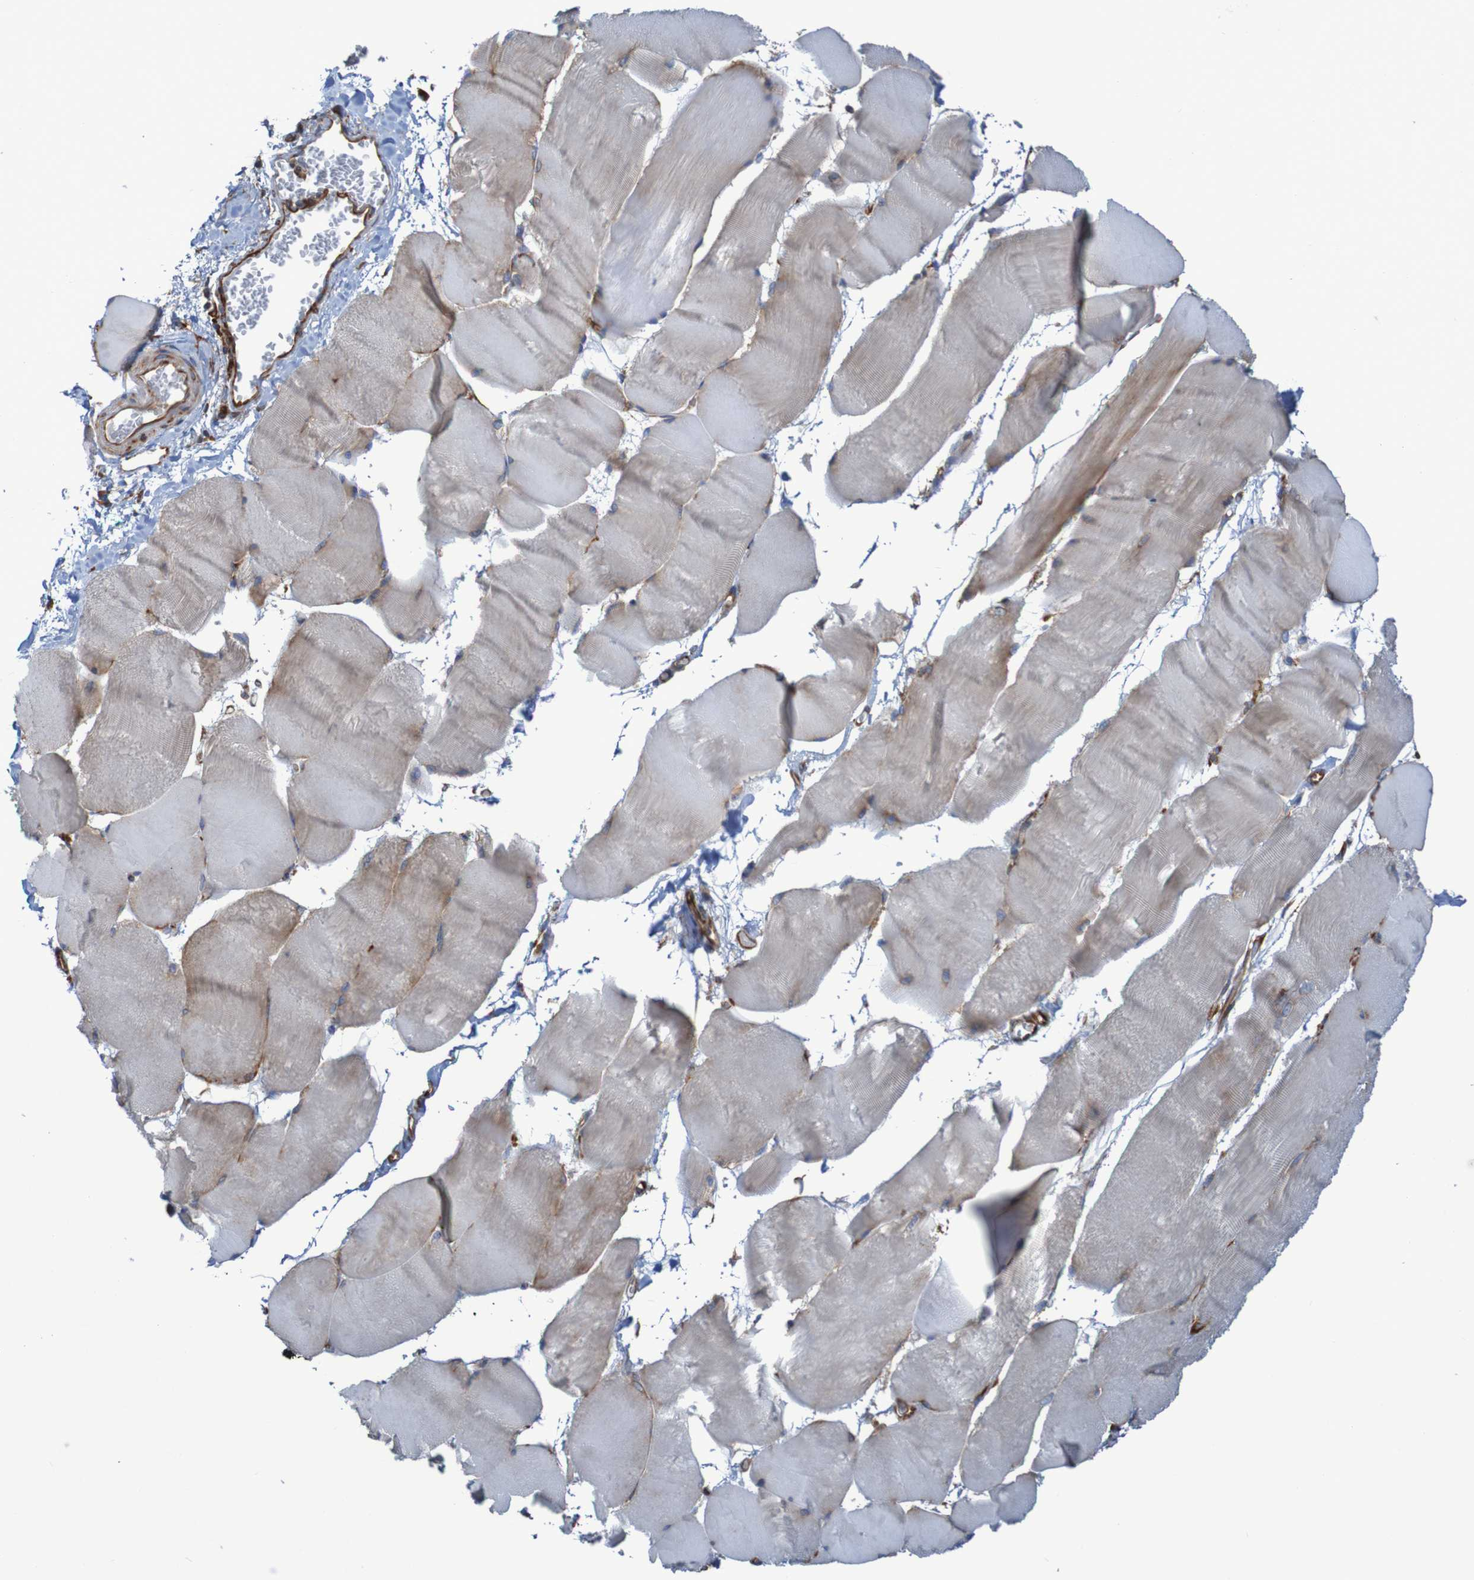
{"staining": {"intensity": "moderate", "quantity": ">75%", "location": "cytoplasmic/membranous"}, "tissue": "skeletal muscle", "cell_type": "Myocytes", "image_type": "normal", "snomed": [{"axis": "morphology", "description": "Normal tissue, NOS"}, {"axis": "morphology", "description": "Squamous cell carcinoma, NOS"}, {"axis": "topography", "description": "Skeletal muscle"}], "caption": "Protein expression analysis of unremarkable human skeletal muscle reveals moderate cytoplasmic/membranous staining in approximately >75% of myocytes. (brown staining indicates protein expression, while blue staining denotes nuclei).", "gene": "RPL10", "patient": {"sex": "male", "age": 51}}